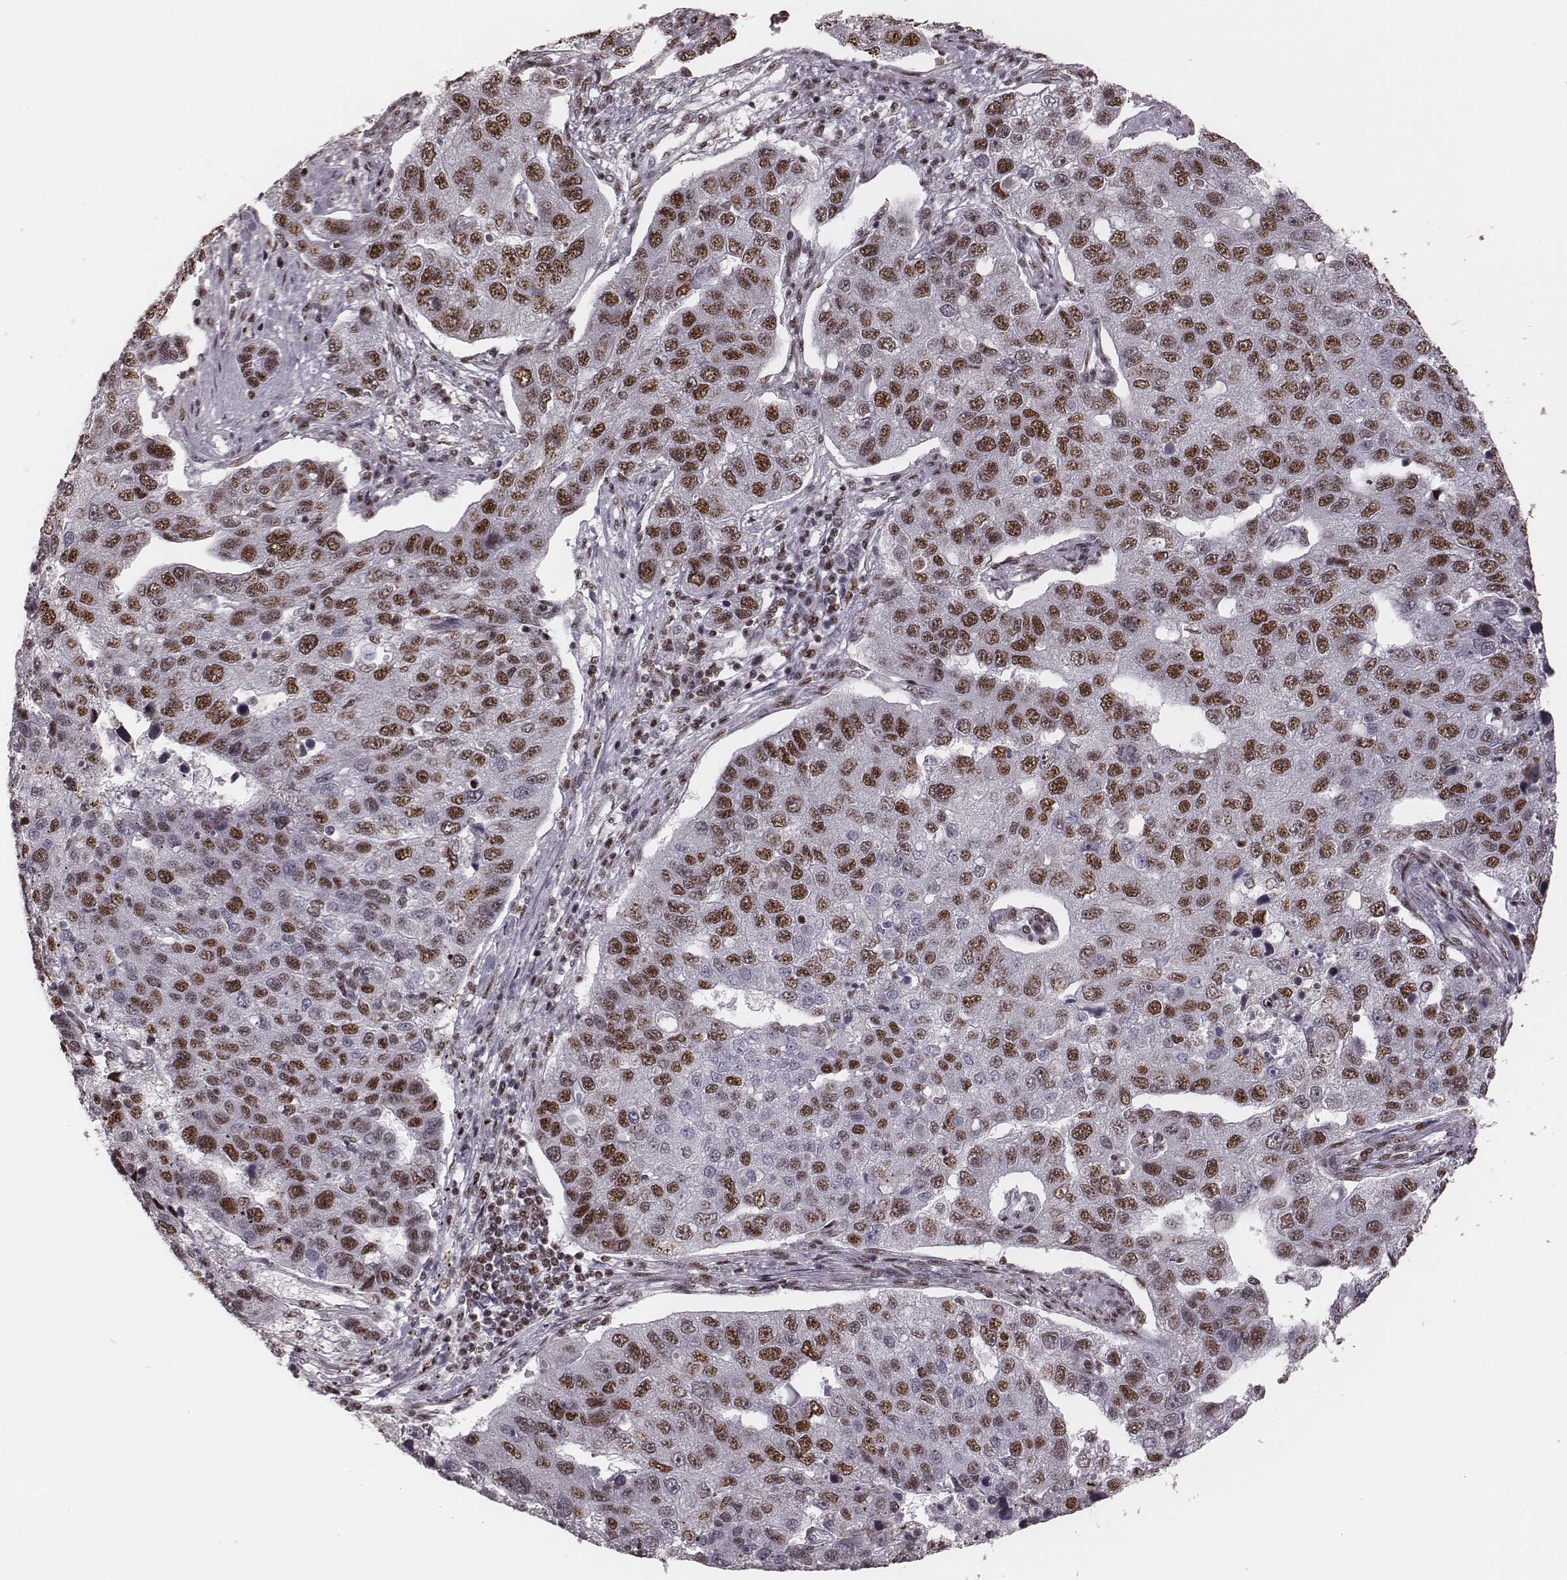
{"staining": {"intensity": "moderate", "quantity": "25%-75%", "location": "nuclear"}, "tissue": "pancreatic cancer", "cell_type": "Tumor cells", "image_type": "cancer", "snomed": [{"axis": "morphology", "description": "Adenocarcinoma, NOS"}, {"axis": "topography", "description": "Pancreas"}], "caption": "The photomicrograph displays immunohistochemical staining of pancreatic cancer. There is moderate nuclear expression is identified in approximately 25%-75% of tumor cells.", "gene": "LUC7L", "patient": {"sex": "female", "age": 61}}